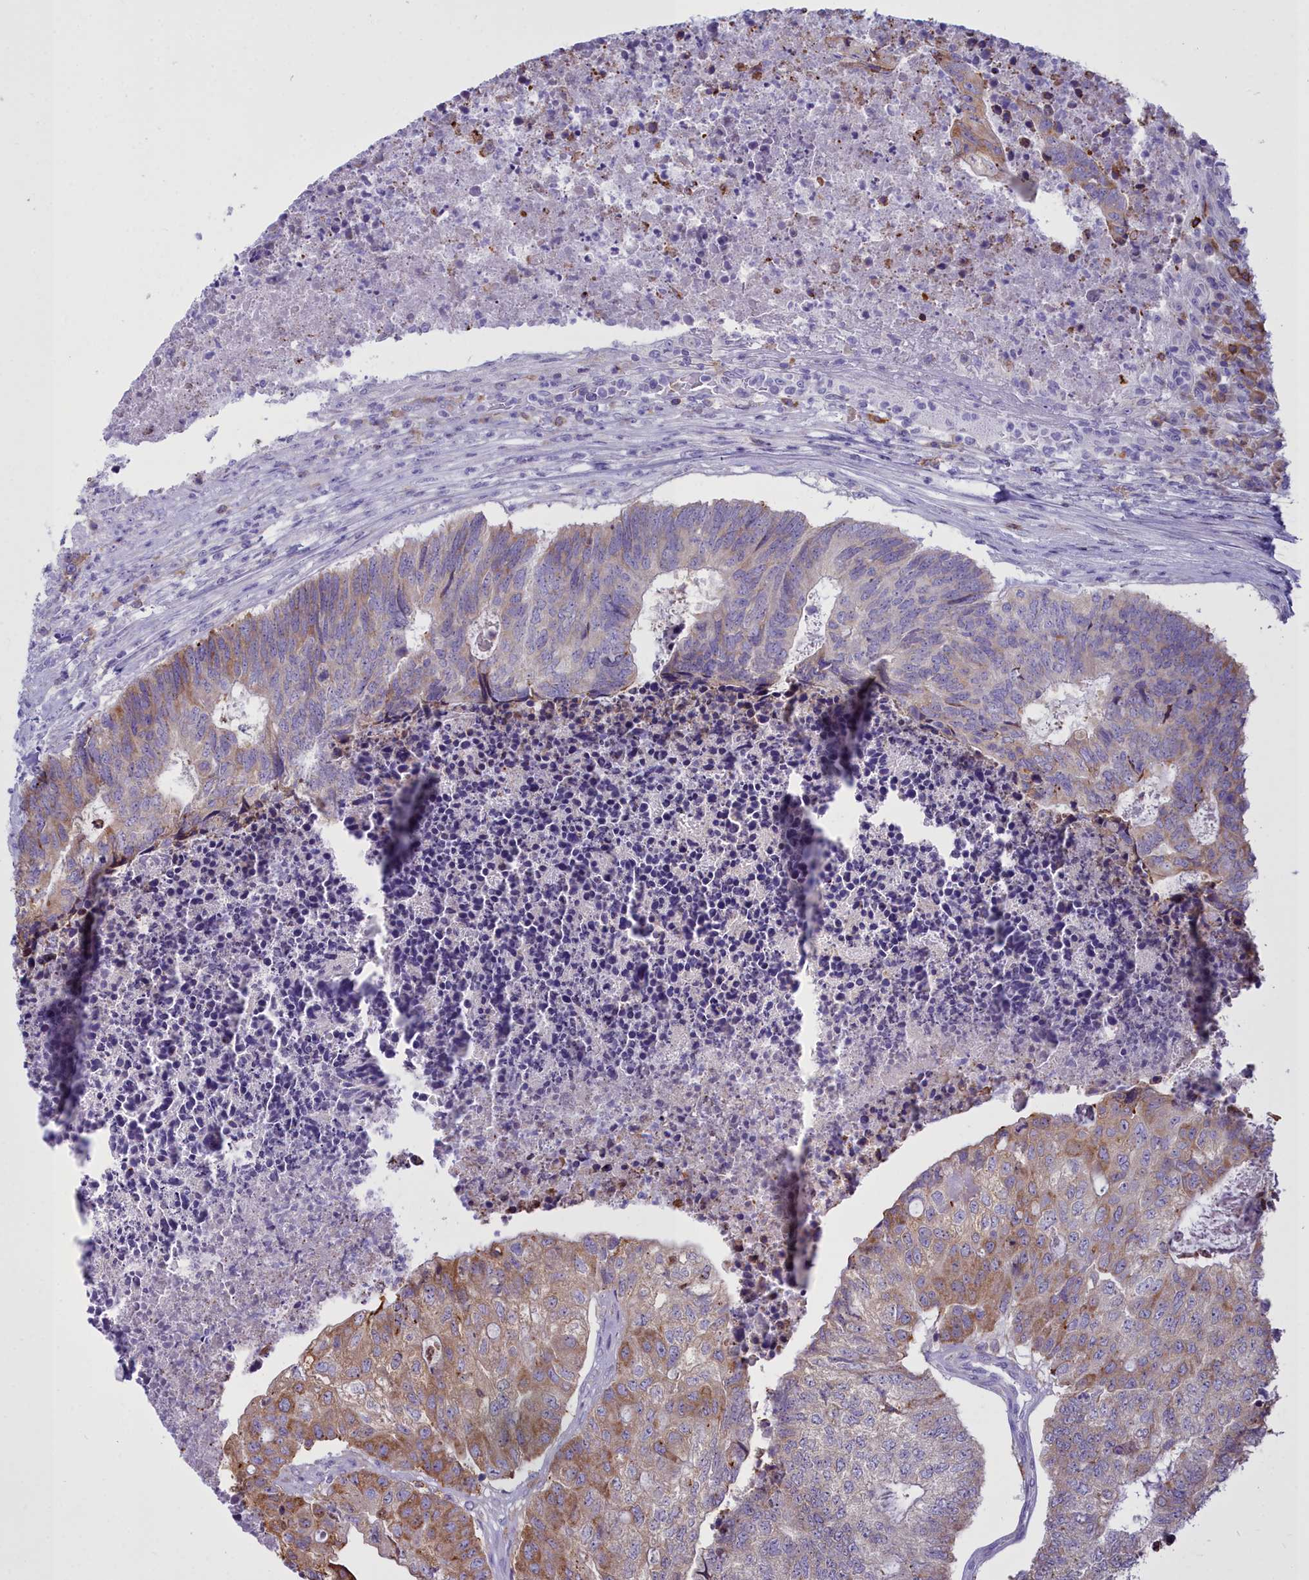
{"staining": {"intensity": "moderate", "quantity": "25%-75%", "location": "cytoplasmic/membranous"}, "tissue": "colorectal cancer", "cell_type": "Tumor cells", "image_type": "cancer", "snomed": [{"axis": "morphology", "description": "Adenocarcinoma, NOS"}, {"axis": "topography", "description": "Colon"}], "caption": "This is an image of IHC staining of adenocarcinoma (colorectal), which shows moderate positivity in the cytoplasmic/membranous of tumor cells.", "gene": "CD5", "patient": {"sex": "female", "age": 67}}